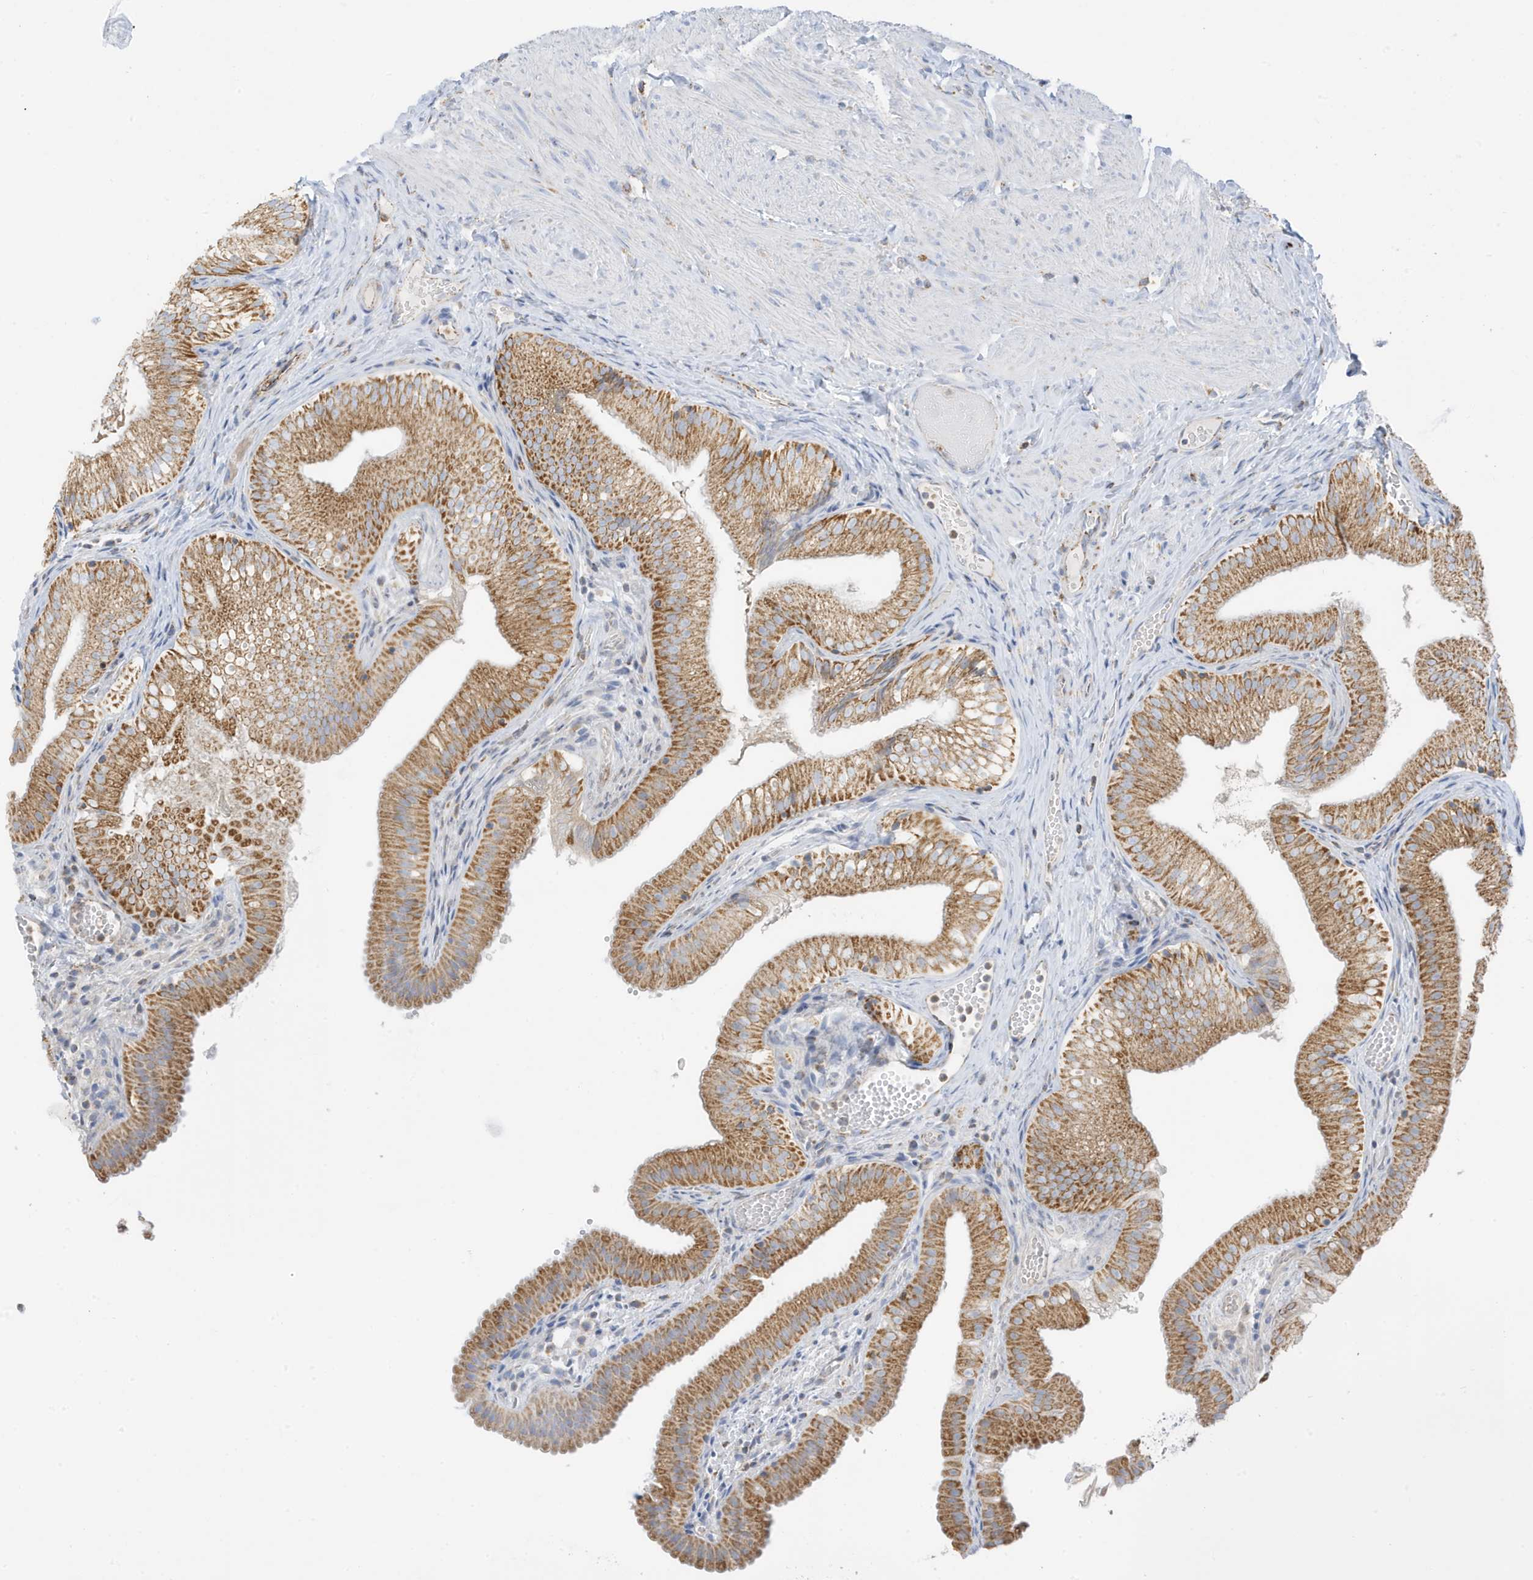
{"staining": {"intensity": "strong", "quantity": ">75%", "location": "cytoplasmic/membranous"}, "tissue": "gallbladder", "cell_type": "Glandular cells", "image_type": "normal", "snomed": [{"axis": "morphology", "description": "Normal tissue, NOS"}, {"axis": "topography", "description": "Gallbladder"}], "caption": "The photomicrograph reveals immunohistochemical staining of benign gallbladder. There is strong cytoplasmic/membranous expression is appreciated in about >75% of glandular cells.", "gene": "CAPN13", "patient": {"sex": "female", "age": 30}}